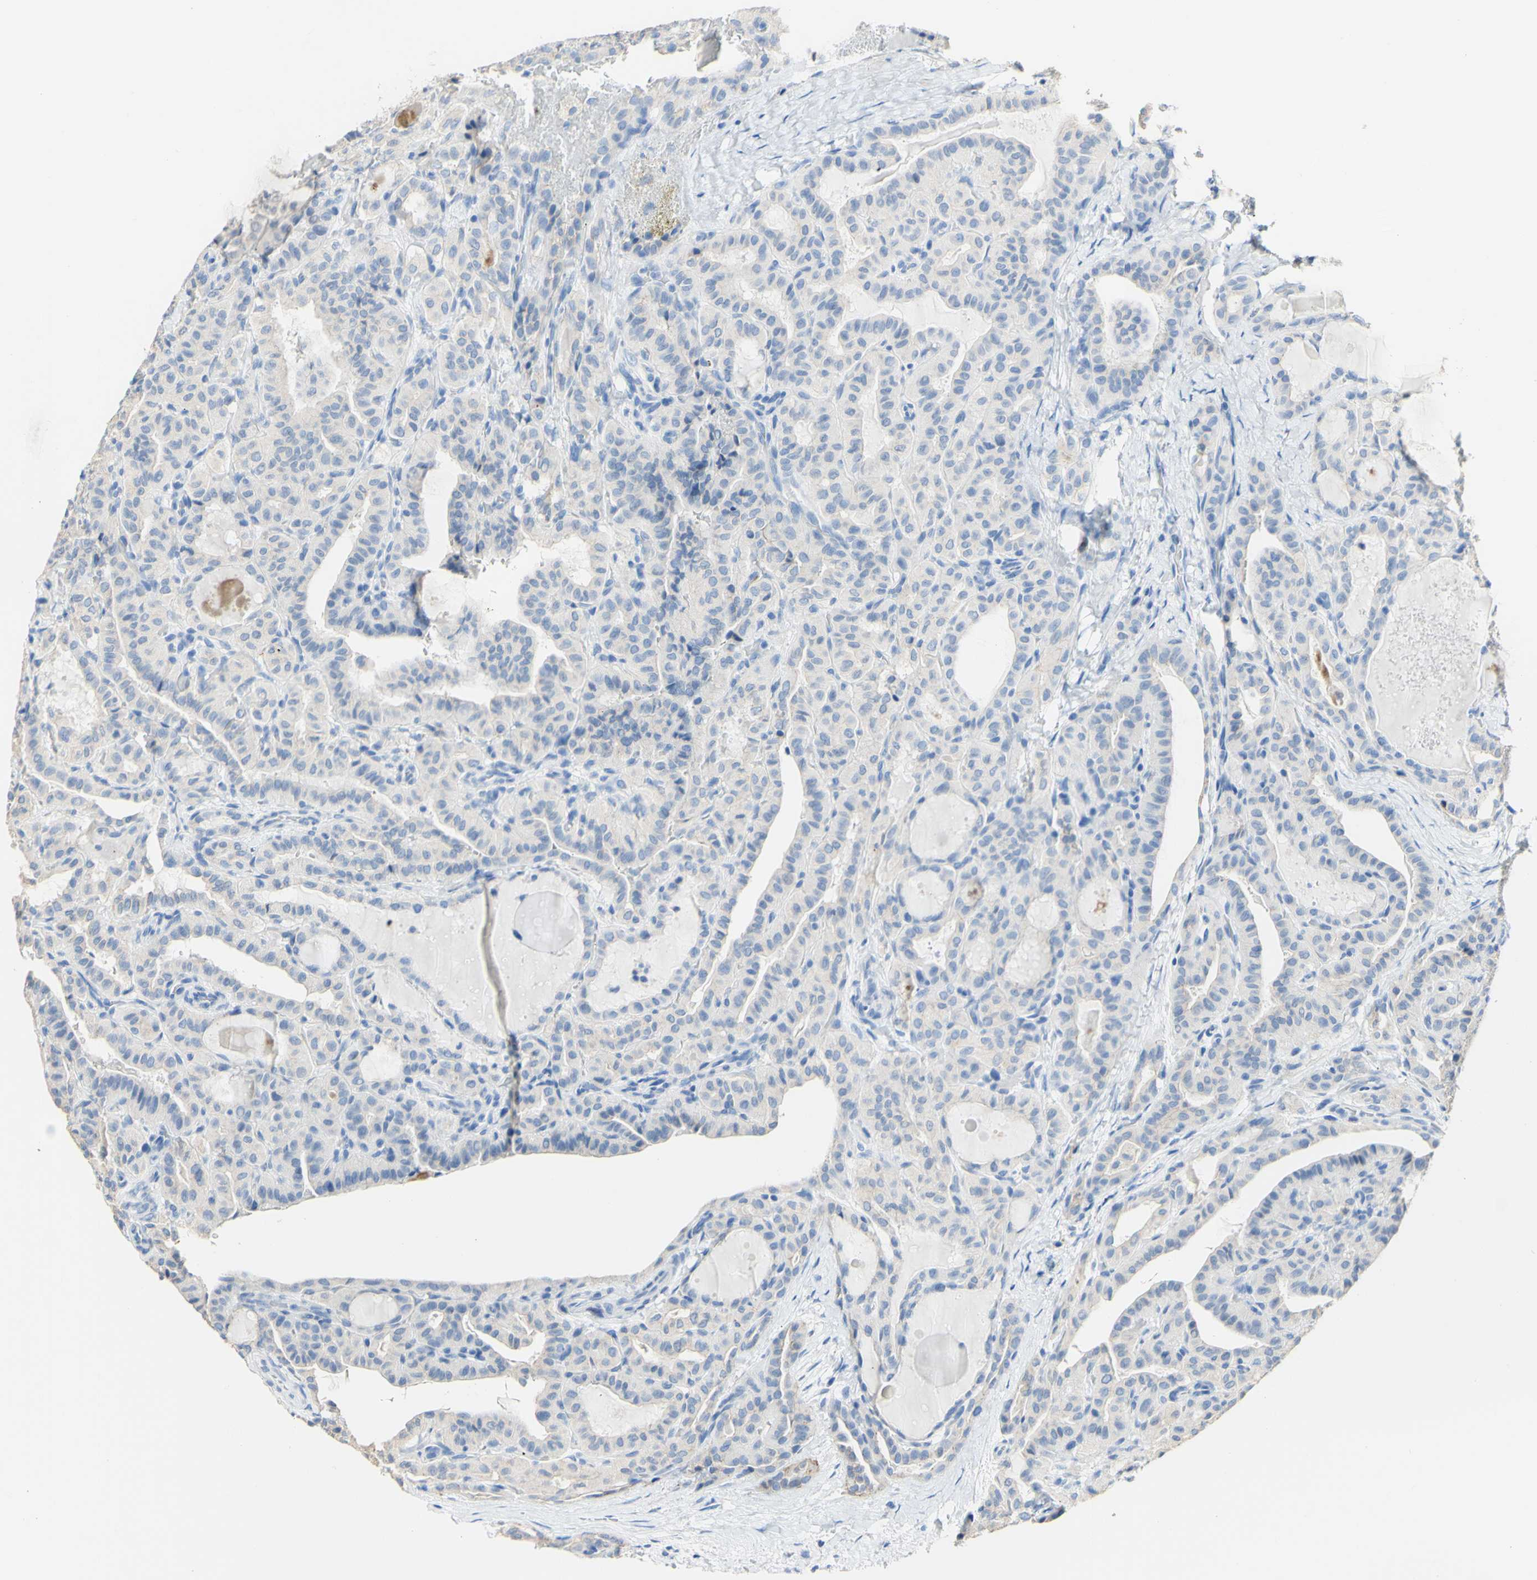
{"staining": {"intensity": "weak", "quantity": "<25%", "location": "cytoplasmic/membranous"}, "tissue": "thyroid cancer", "cell_type": "Tumor cells", "image_type": "cancer", "snomed": [{"axis": "morphology", "description": "Papillary adenocarcinoma, NOS"}, {"axis": "topography", "description": "Thyroid gland"}], "caption": "IHC histopathology image of neoplastic tissue: papillary adenocarcinoma (thyroid) stained with DAB (3,3'-diaminobenzidine) exhibits no significant protein staining in tumor cells.", "gene": "DSC2", "patient": {"sex": "male", "age": 77}}